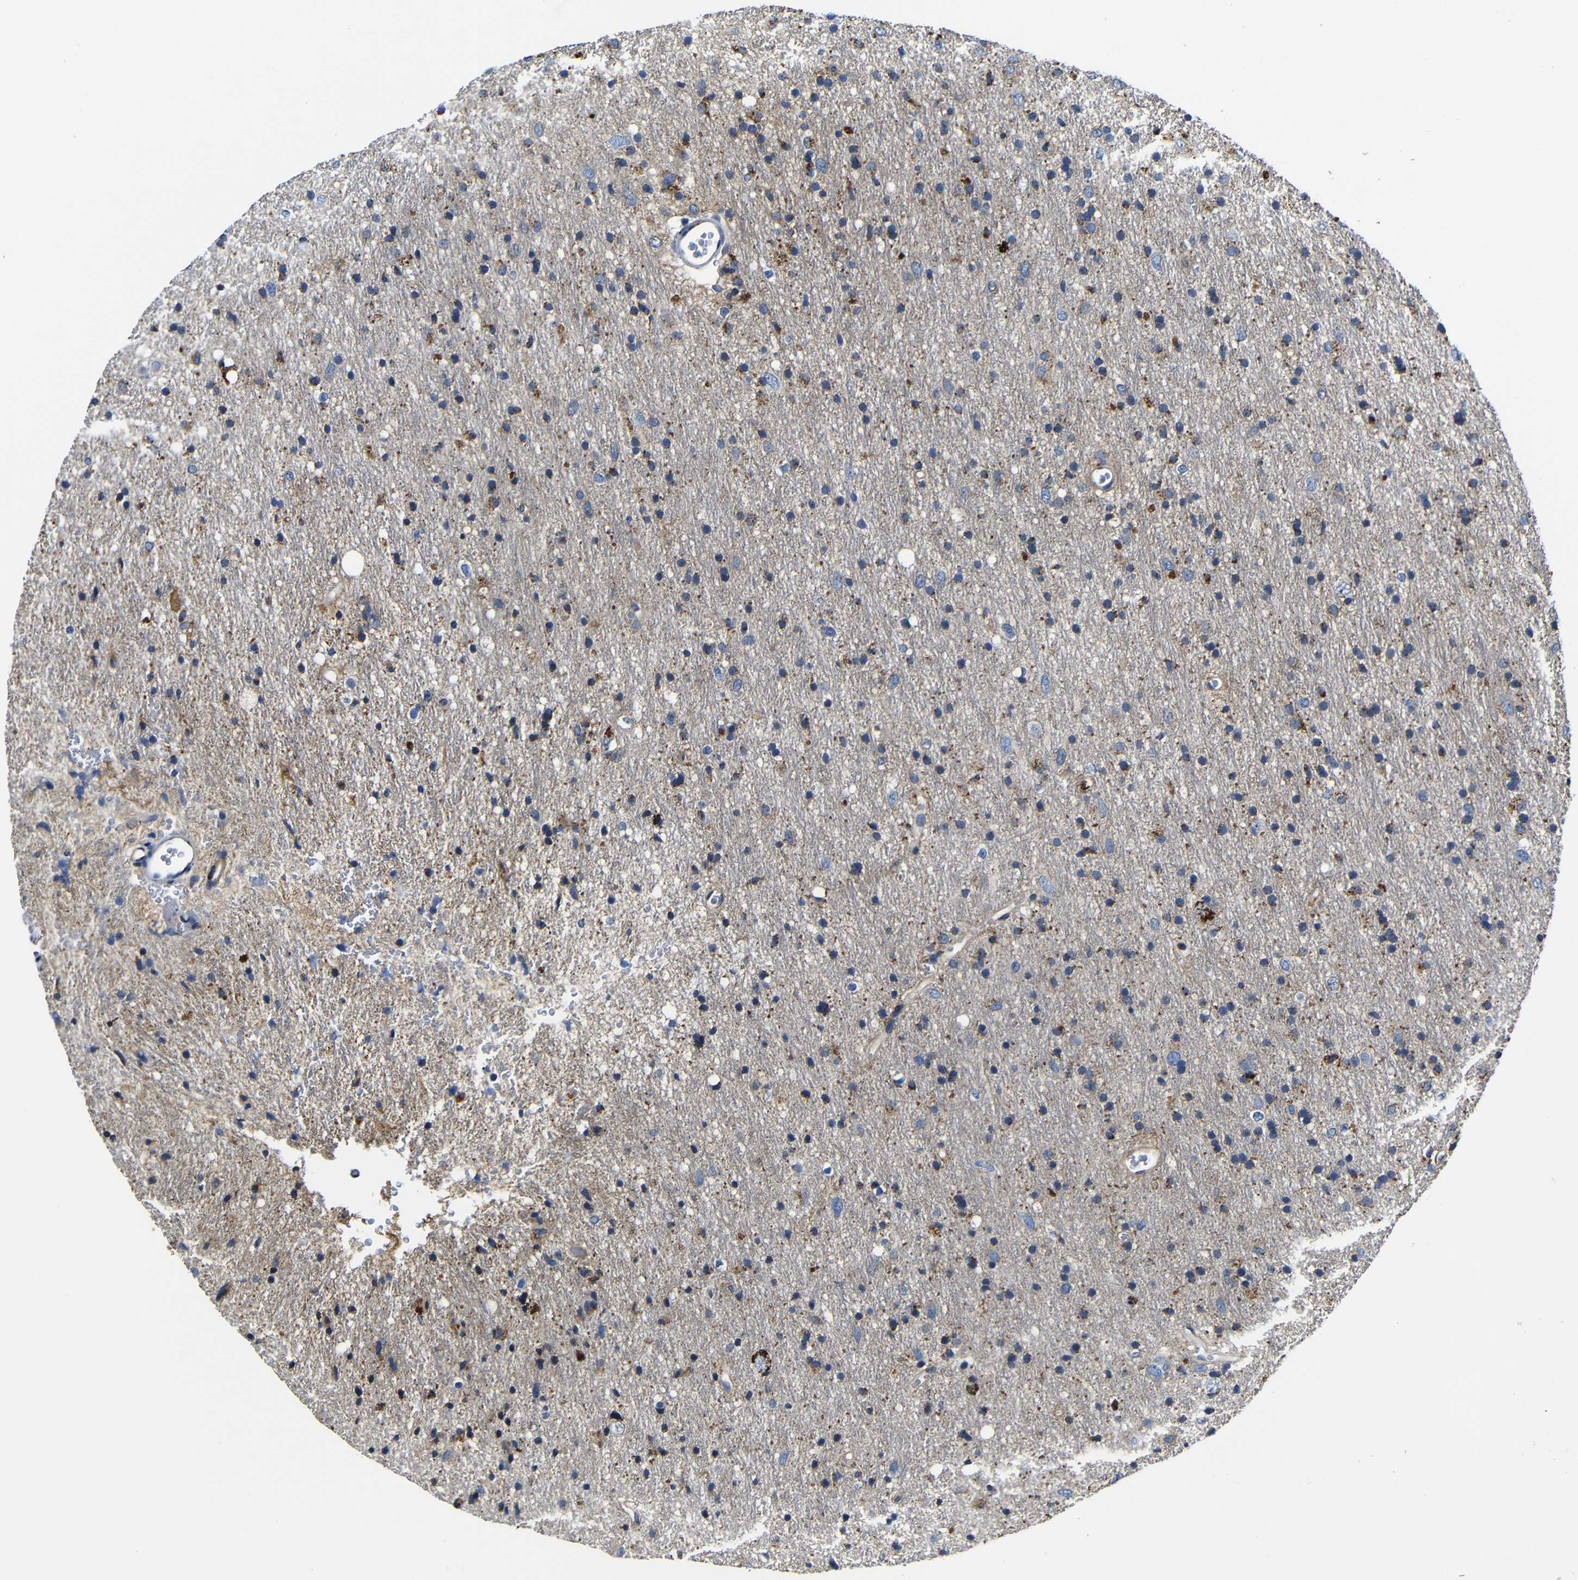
{"staining": {"intensity": "moderate", "quantity": "25%-75%", "location": "cytoplasmic/membranous"}, "tissue": "glioma", "cell_type": "Tumor cells", "image_type": "cancer", "snomed": [{"axis": "morphology", "description": "Glioma, malignant, Low grade"}, {"axis": "topography", "description": "Brain"}], "caption": "Malignant glioma (low-grade) stained for a protein shows moderate cytoplasmic/membranous positivity in tumor cells. (DAB (3,3'-diaminobenzidine) IHC, brown staining for protein, blue staining for nuclei).", "gene": "GIMAP2", "patient": {"sex": "male", "age": 77}}